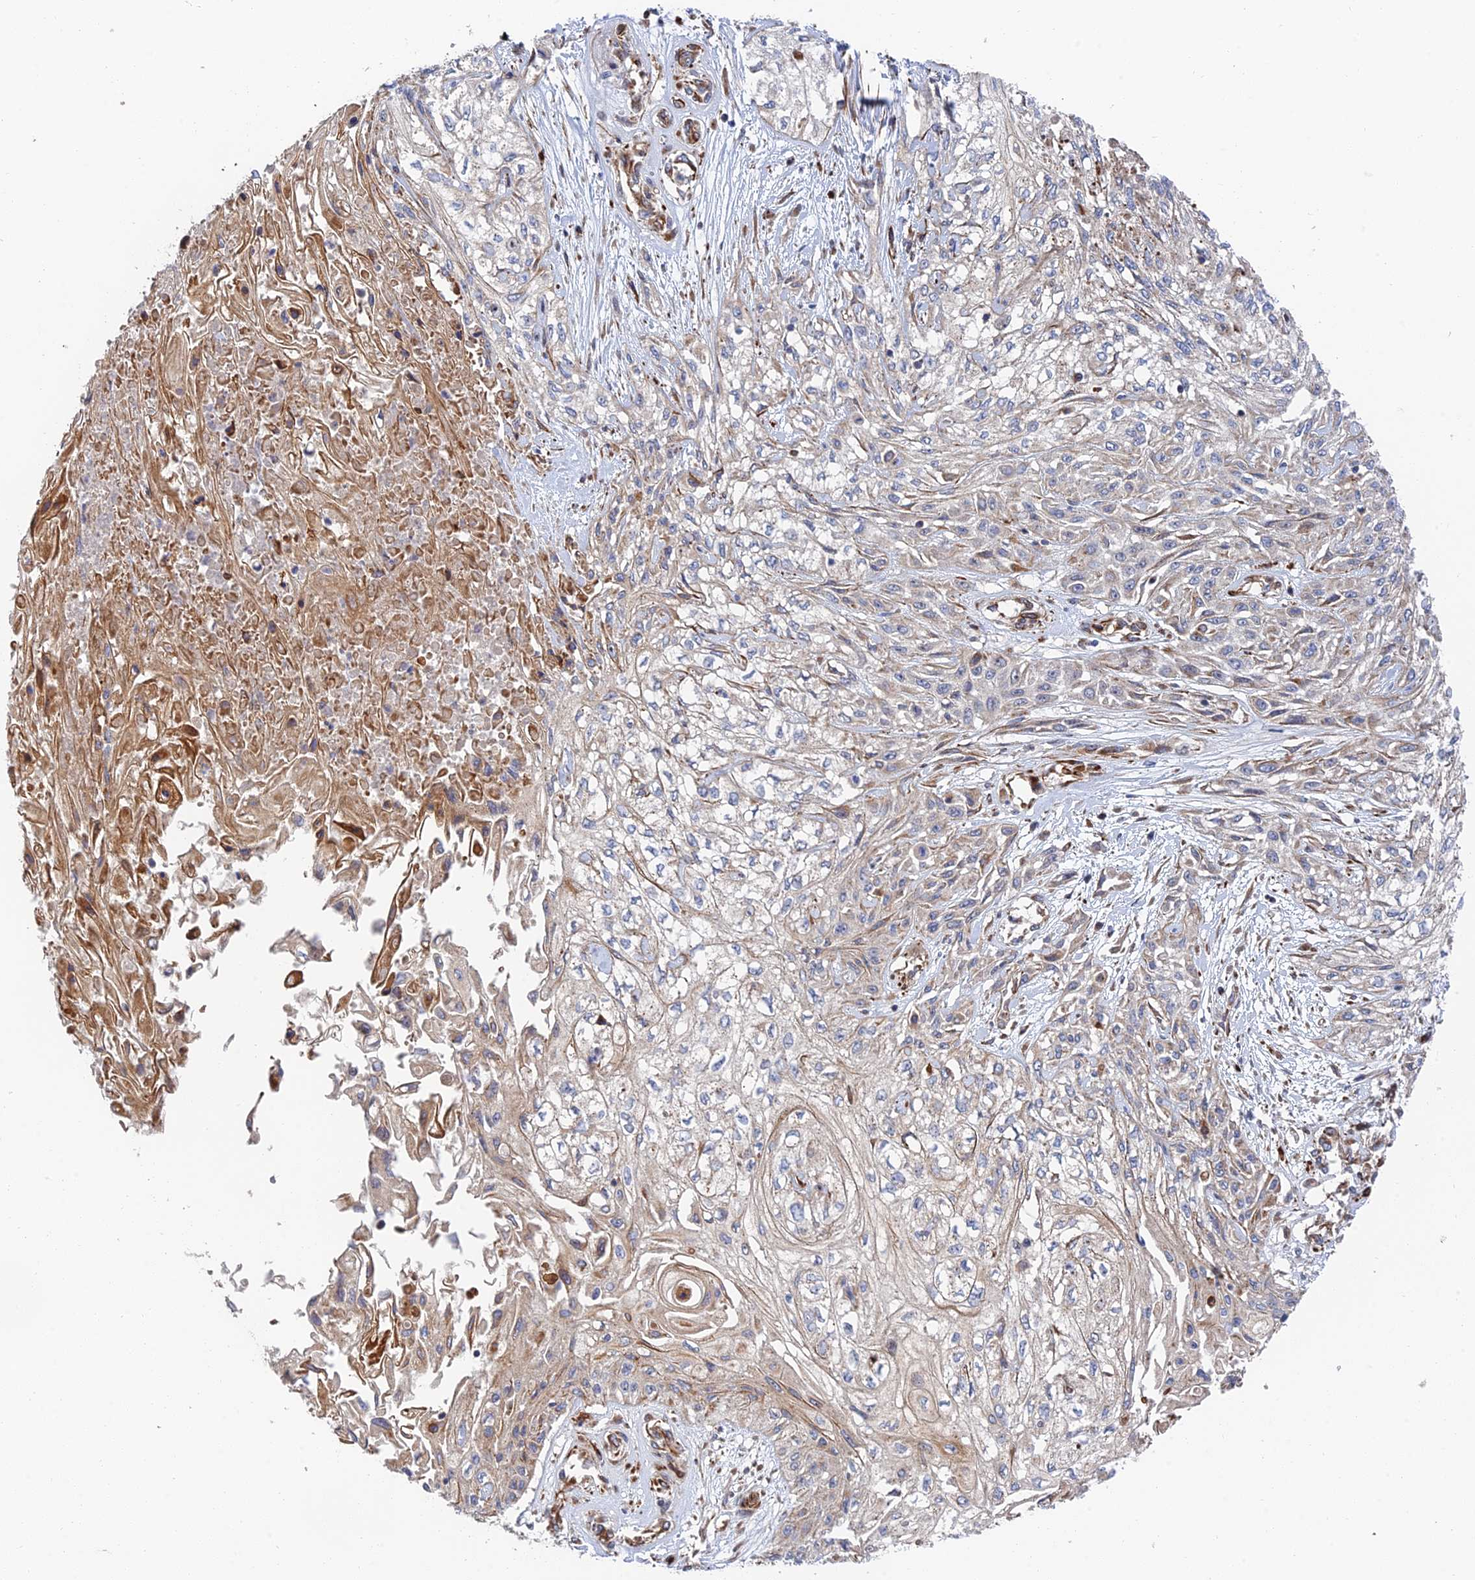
{"staining": {"intensity": "weak", "quantity": "25%-75%", "location": "cytoplasmic/membranous"}, "tissue": "skin cancer", "cell_type": "Tumor cells", "image_type": "cancer", "snomed": [{"axis": "morphology", "description": "Squamous cell carcinoma, NOS"}, {"axis": "morphology", "description": "Squamous cell carcinoma, metastatic, NOS"}, {"axis": "topography", "description": "Skin"}, {"axis": "topography", "description": "Lymph node"}], "caption": "Immunohistochemical staining of human skin cancer exhibits weak cytoplasmic/membranous protein expression in about 25%-75% of tumor cells. The staining was performed using DAB (3,3'-diaminobenzidine), with brown indicating positive protein expression. Nuclei are stained blue with hematoxylin.", "gene": "PPP2R3C", "patient": {"sex": "male", "age": 75}}